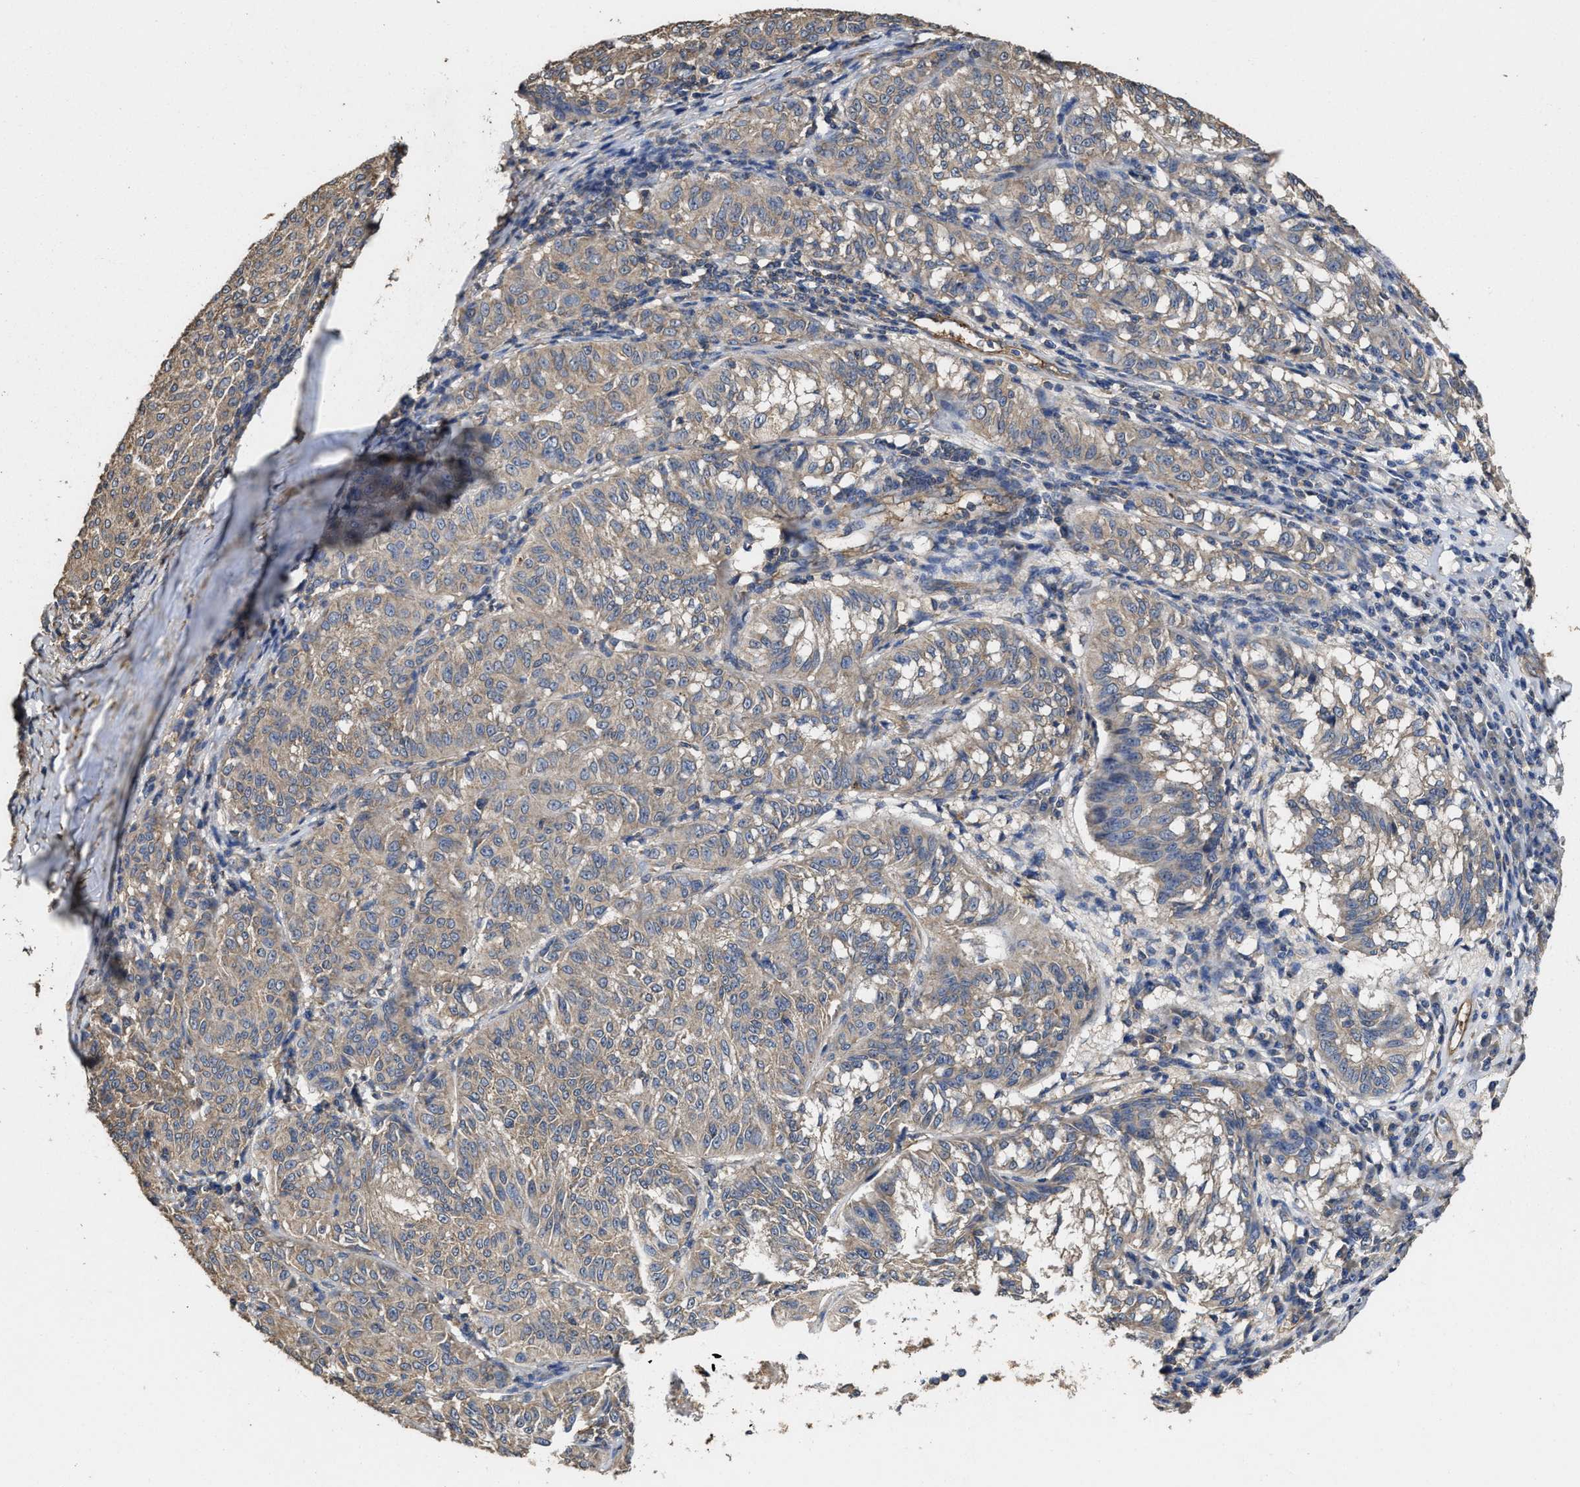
{"staining": {"intensity": "weak", "quantity": "25%-75%", "location": "cytoplasmic/membranous"}, "tissue": "melanoma", "cell_type": "Tumor cells", "image_type": "cancer", "snomed": [{"axis": "morphology", "description": "Malignant melanoma, NOS"}, {"axis": "topography", "description": "Skin"}], "caption": "The micrograph displays immunohistochemical staining of melanoma. There is weak cytoplasmic/membranous staining is seen in about 25%-75% of tumor cells.", "gene": "SFXN4", "patient": {"sex": "female", "age": 72}}